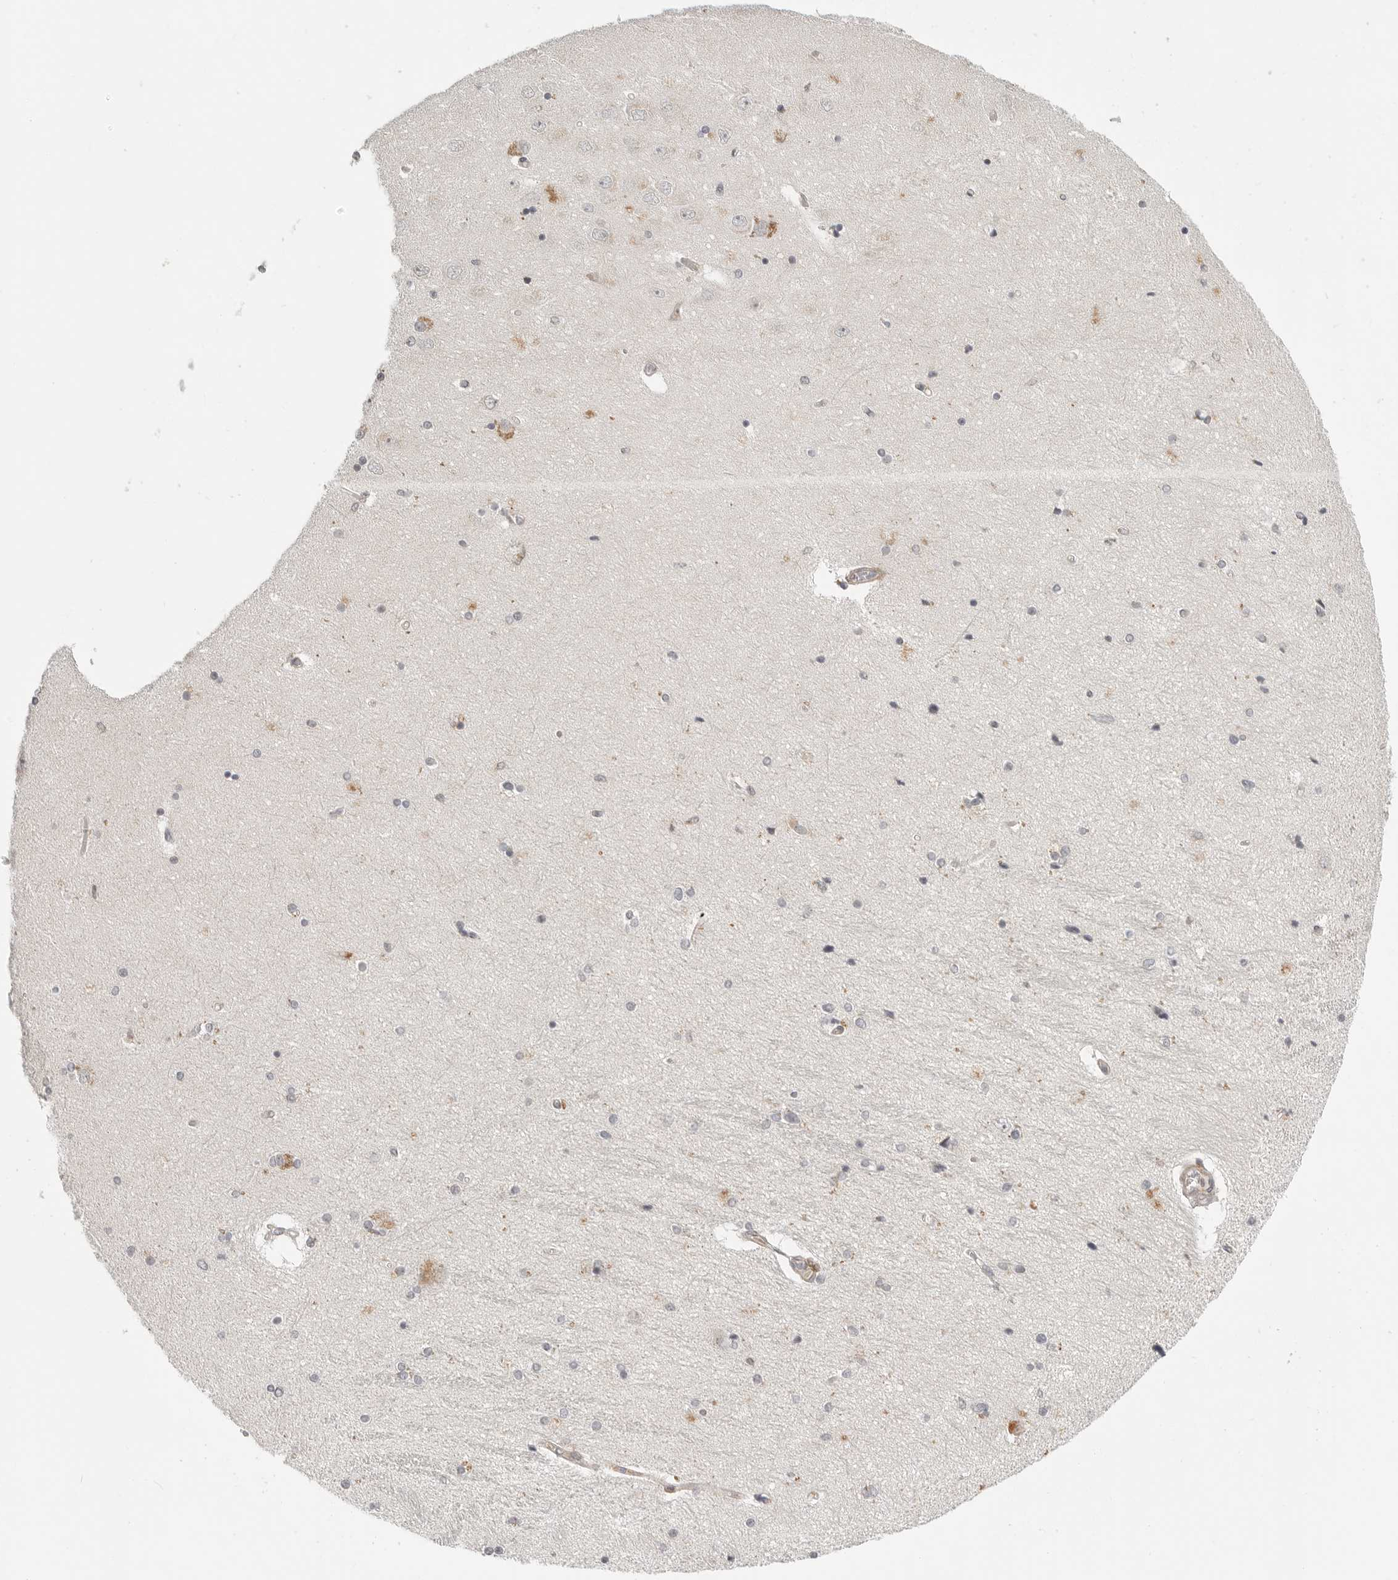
{"staining": {"intensity": "negative", "quantity": "none", "location": "none"}, "tissue": "hippocampus", "cell_type": "Glial cells", "image_type": "normal", "snomed": [{"axis": "morphology", "description": "Normal tissue, NOS"}, {"axis": "topography", "description": "Hippocampus"}], "caption": "Protein analysis of unremarkable hippocampus exhibits no significant expression in glial cells. (DAB IHC, high magnification).", "gene": "SH3KBP1", "patient": {"sex": "female", "age": 54}}